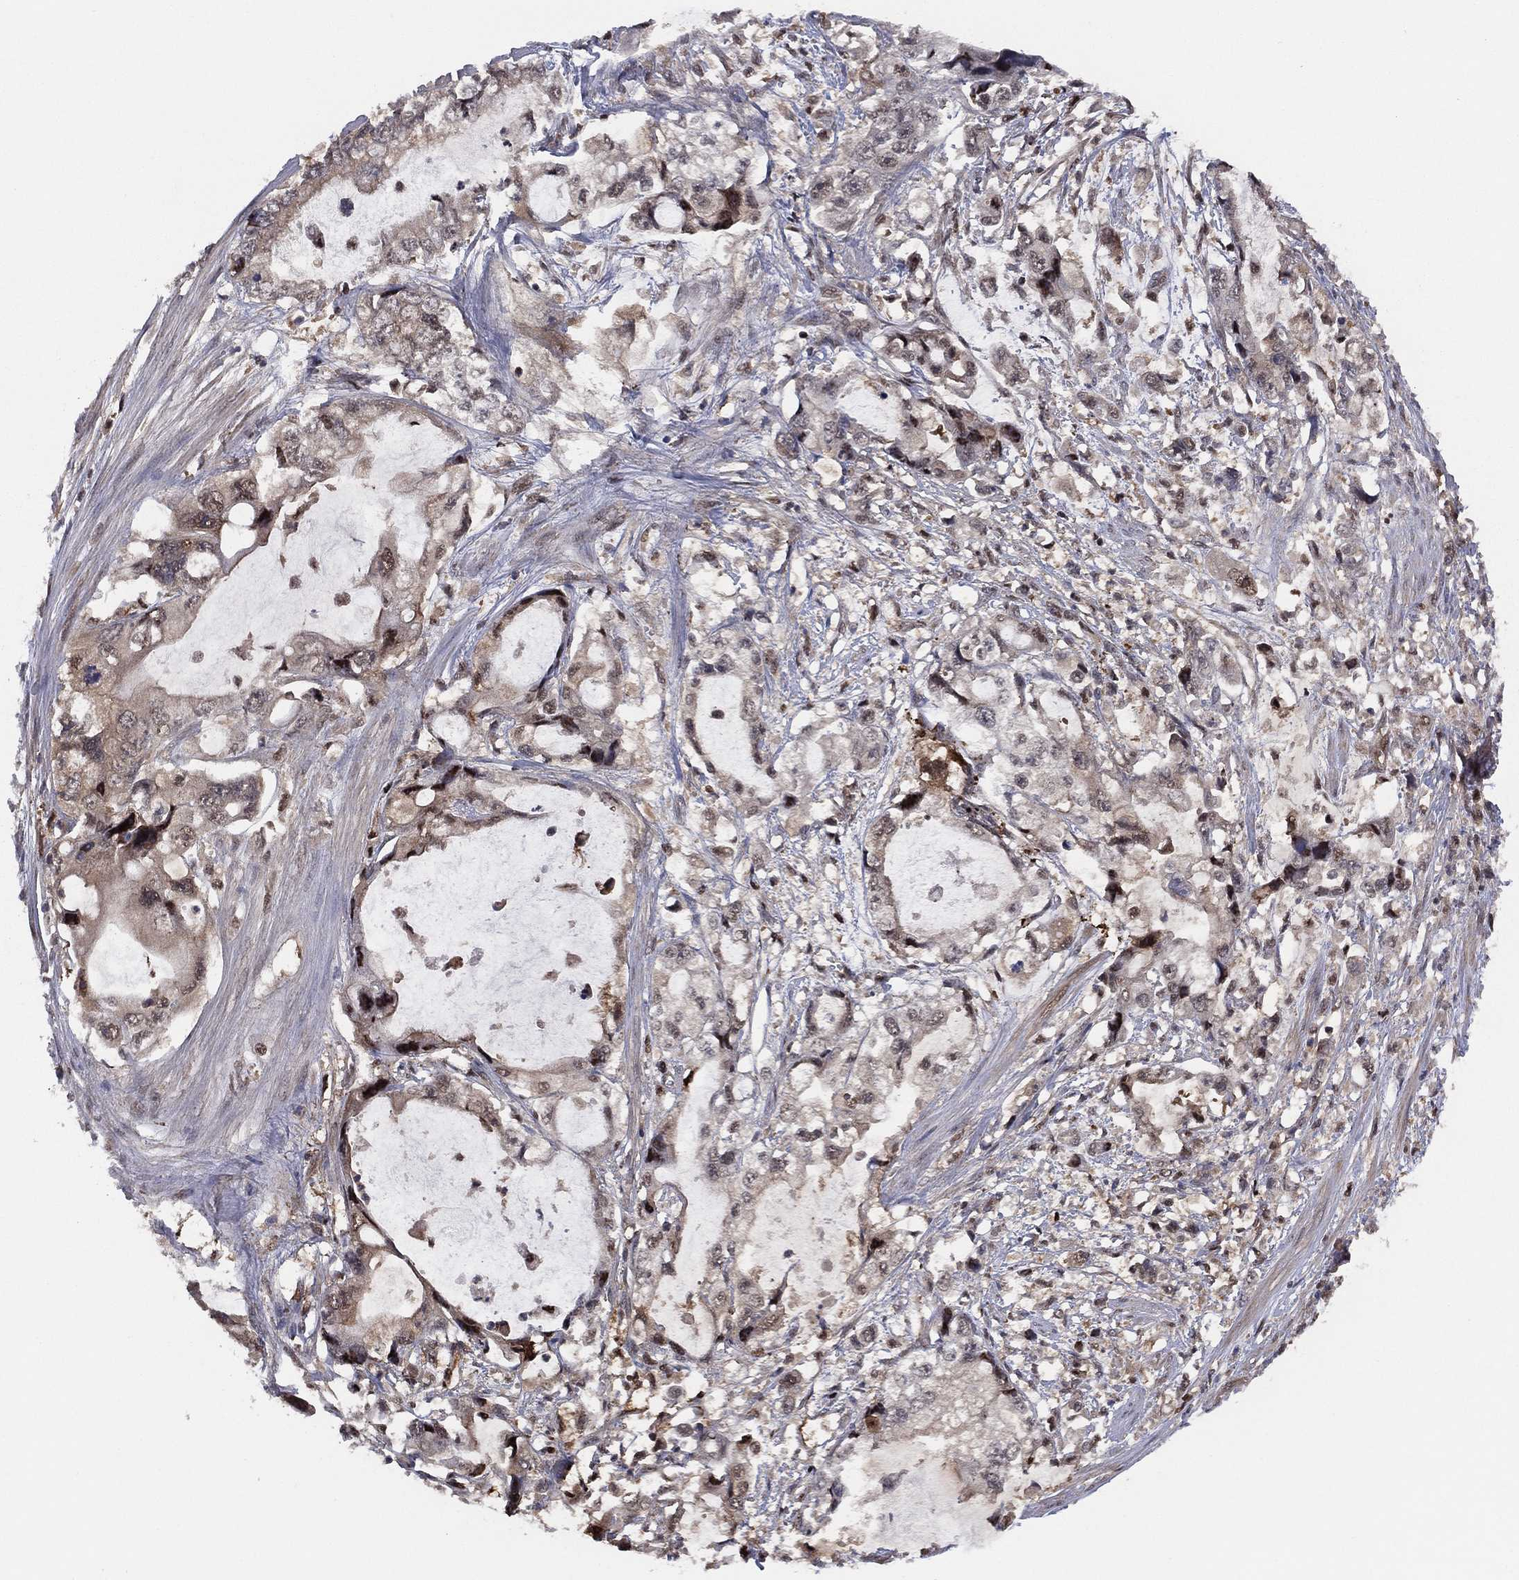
{"staining": {"intensity": "moderate", "quantity": "<25%", "location": "cytoplasmic/membranous"}, "tissue": "stomach cancer", "cell_type": "Tumor cells", "image_type": "cancer", "snomed": [{"axis": "morphology", "description": "Adenocarcinoma, NOS"}, {"axis": "topography", "description": "Pancreas"}, {"axis": "topography", "description": "Stomach, upper"}, {"axis": "topography", "description": "Stomach"}], "caption": "Stomach cancer (adenocarcinoma) tissue demonstrates moderate cytoplasmic/membranous expression in about <25% of tumor cells, visualized by immunohistochemistry.", "gene": "ICOSLG", "patient": {"sex": "male", "age": 77}}